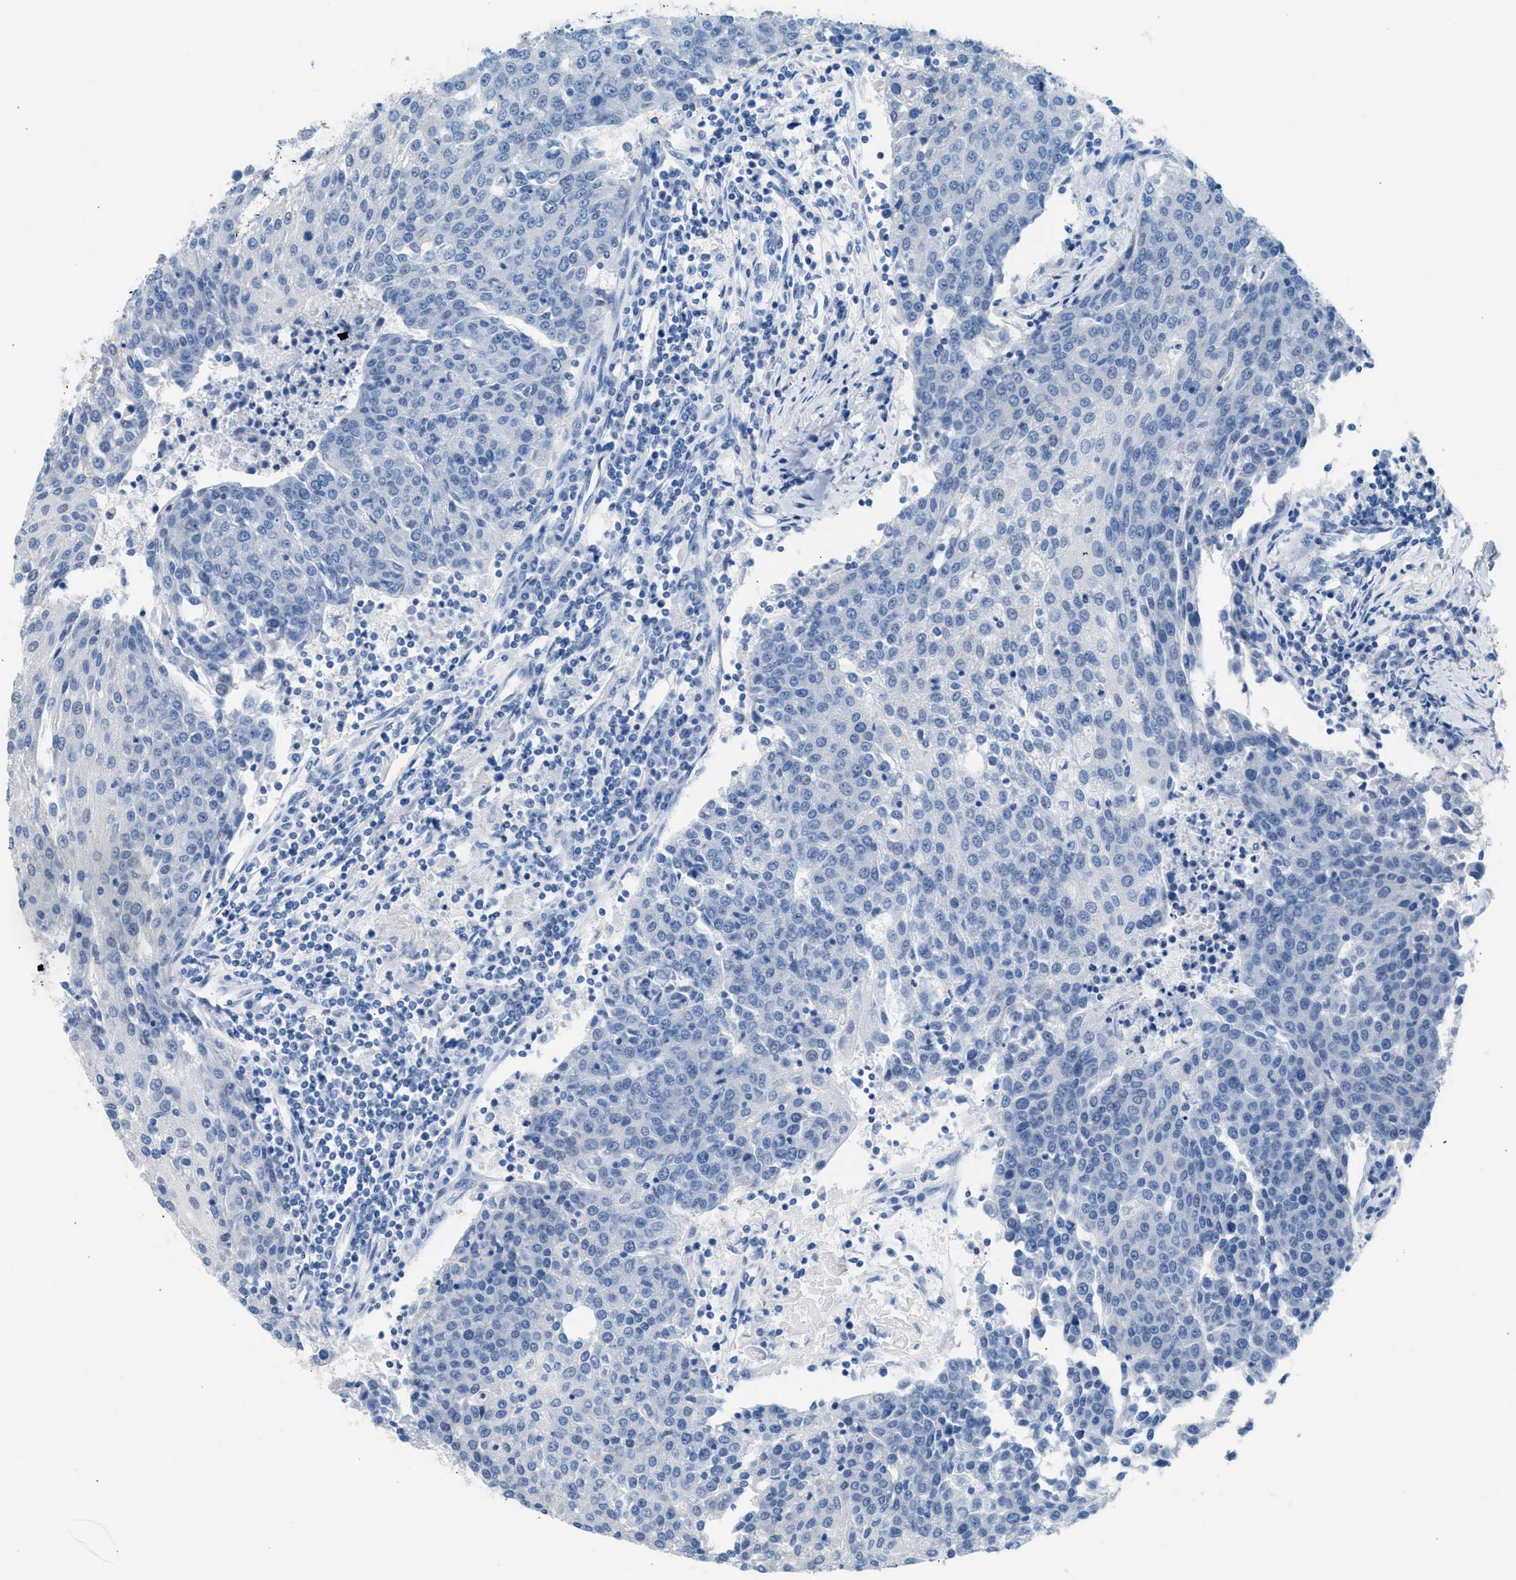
{"staining": {"intensity": "negative", "quantity": "none", "location": "none"}, "tissue": "urothelial cancer", "cell_type": "Tumor cells", "image_type": "cancer", "snomed": [{"axis": "morphology", "description": "Urothelial carcinoma, High grade"}, {"axis": "topography", "description": "Urinary bladder"}], "caption": "Micrograph shows no significant protein positivity in tumor cells of high-grade urothelial carcinoma.", "gene": "SPAM1", "patient": {"sex": "female", "age": 85}}